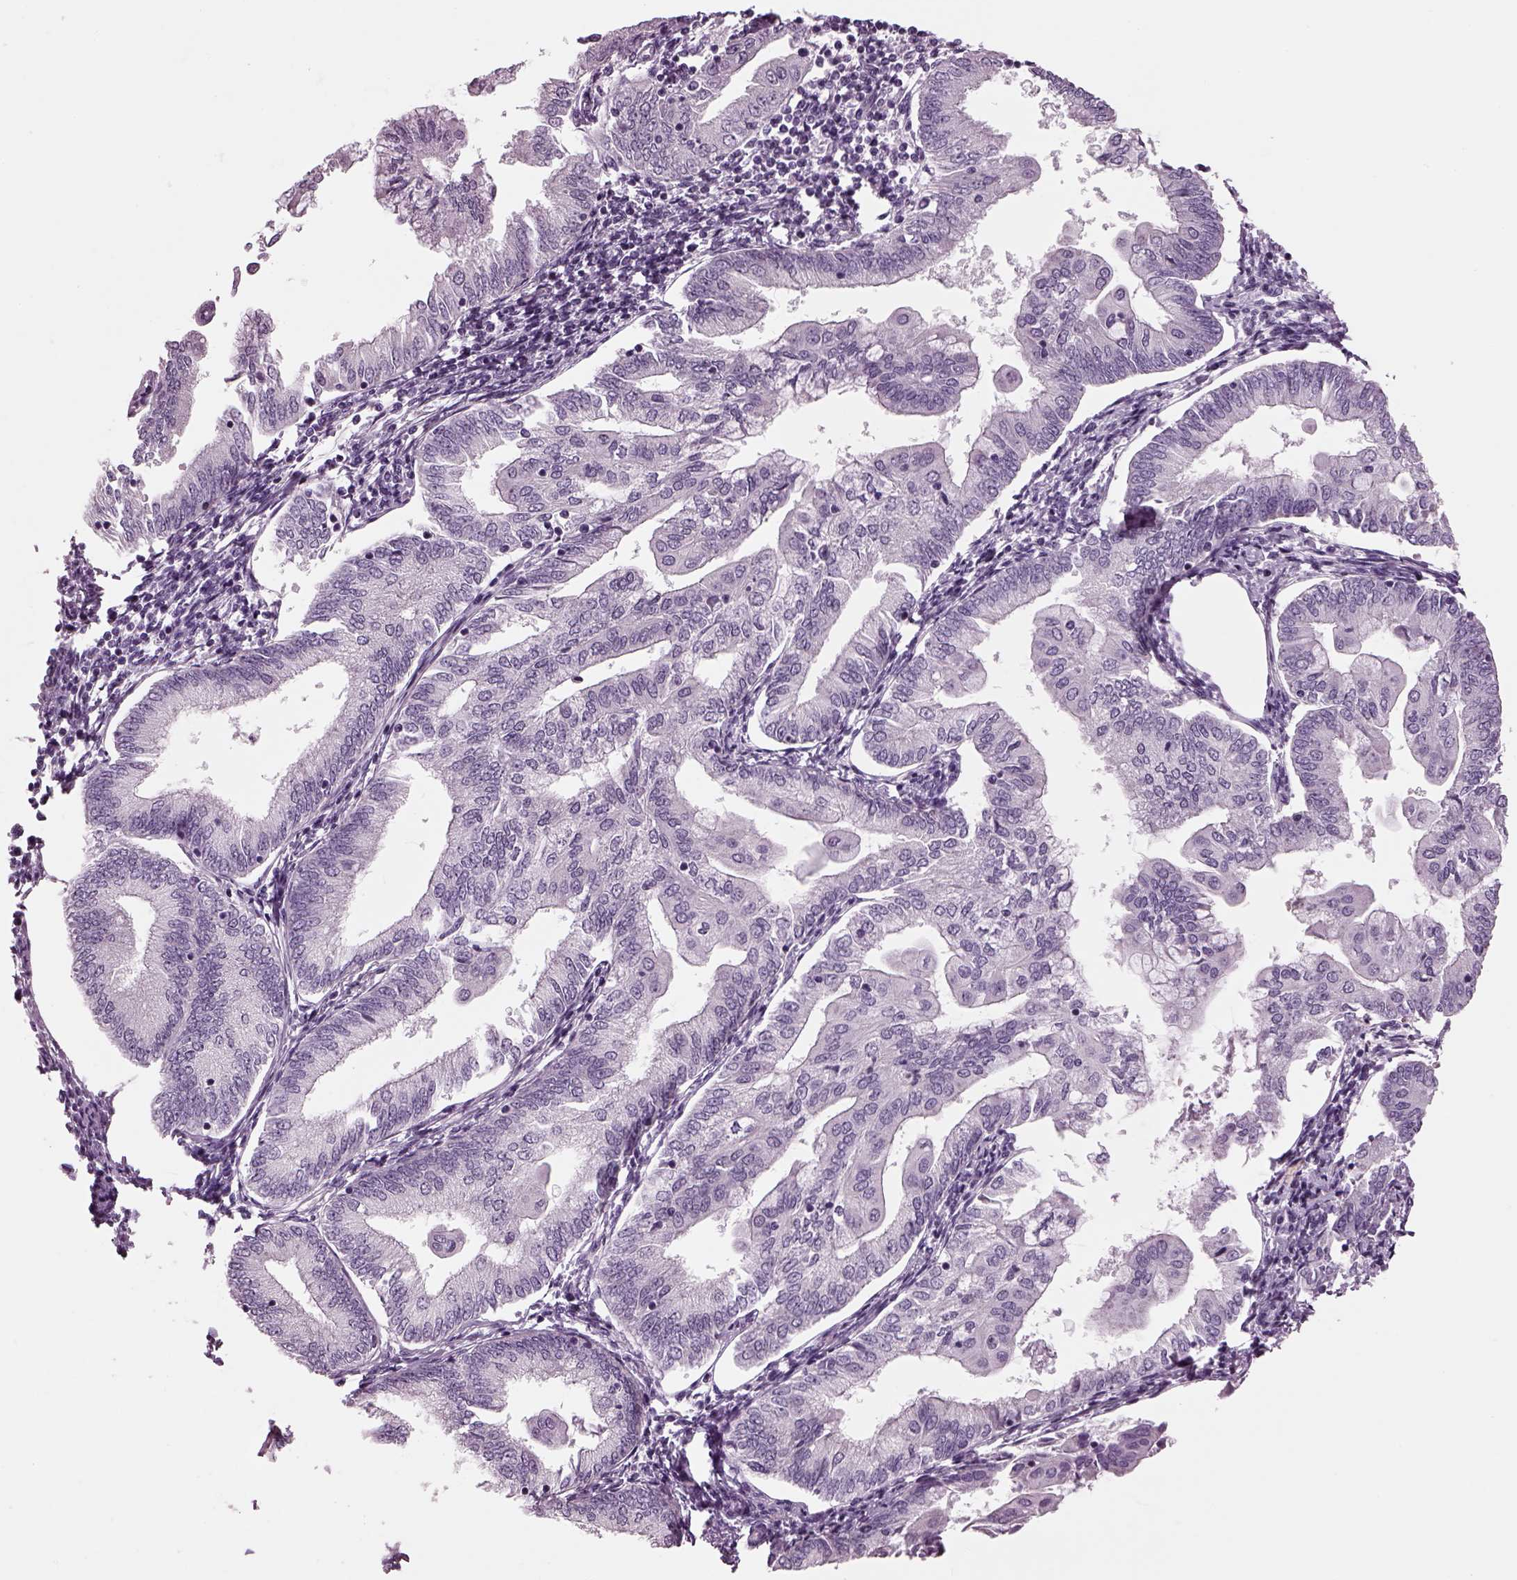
{"staining": {"intensity": "negative", "quantity": "none", "location": "none"}, "tissue": "endometrial cancer", "cell_type": "Tumor cells", "image_type": "cancer", "snomed": [{"axis": "morphology", "description": "Adenocarcinoma, NOS"}, {"axis": "topography", "description": "Endometrium"}], "caption": "Immunohistochemical staining of endometrial cancer shows no significant staining in tumor cells. Nuclei are stained in blue.", "gene": "DPYSL5", "patient": {"sex": "female", "age": 55}}